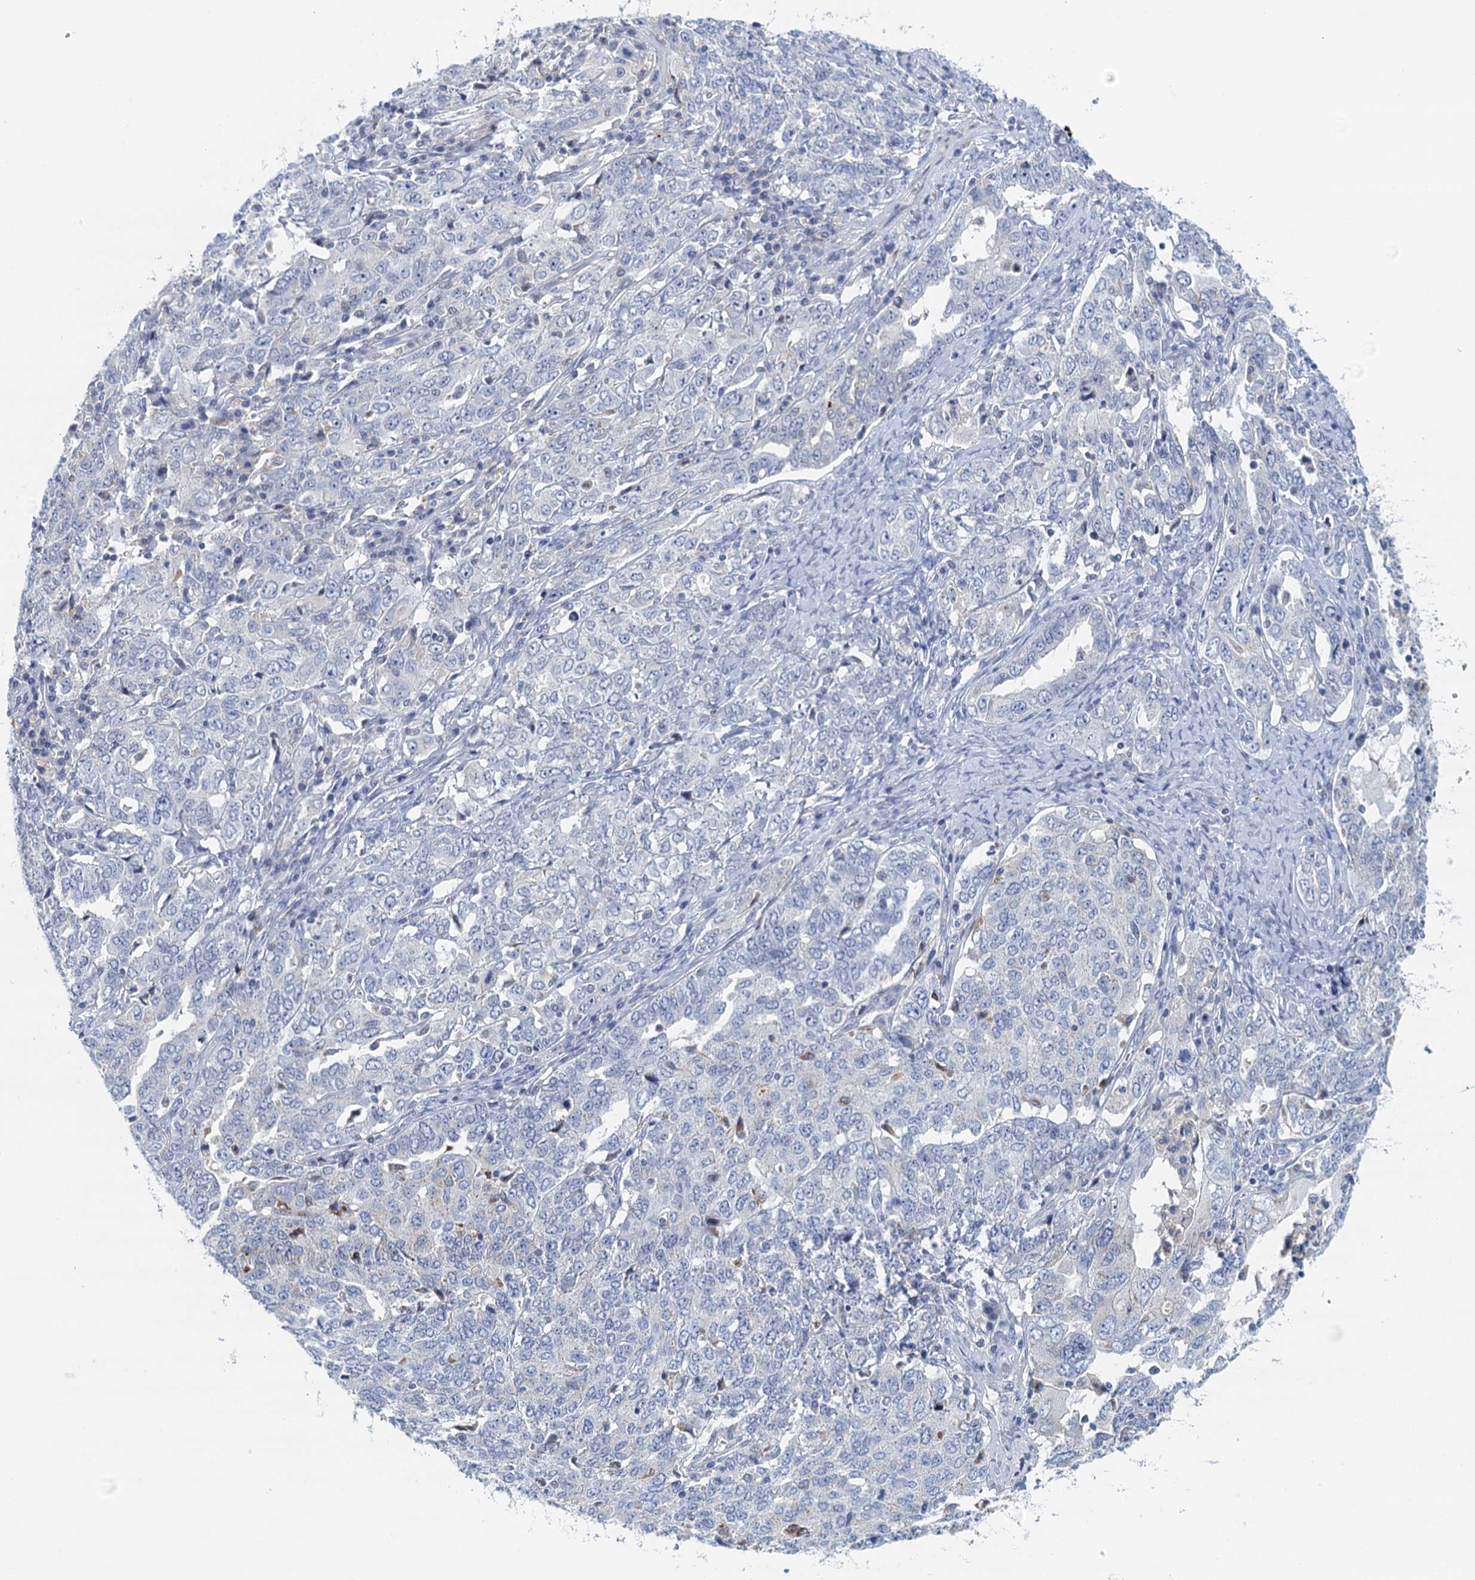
{"staining": {"intensity": "negative", "quantity": "none", "location": "none"}, "tissue": "ovarian cancer", "cell_type": "Tumor cells", "image_type": "cancer", "snomed": [{"axis": "morphology", "description": "Carcinoma, endometroid"}, {"axis": "topography", "description": "Ovary"}], "caption": "There is no significant staining in tumor cells of endometroid carcinoma (ovarian).", "gene": "NUBP2", "patient": {"sex": "female", "age": 62}}